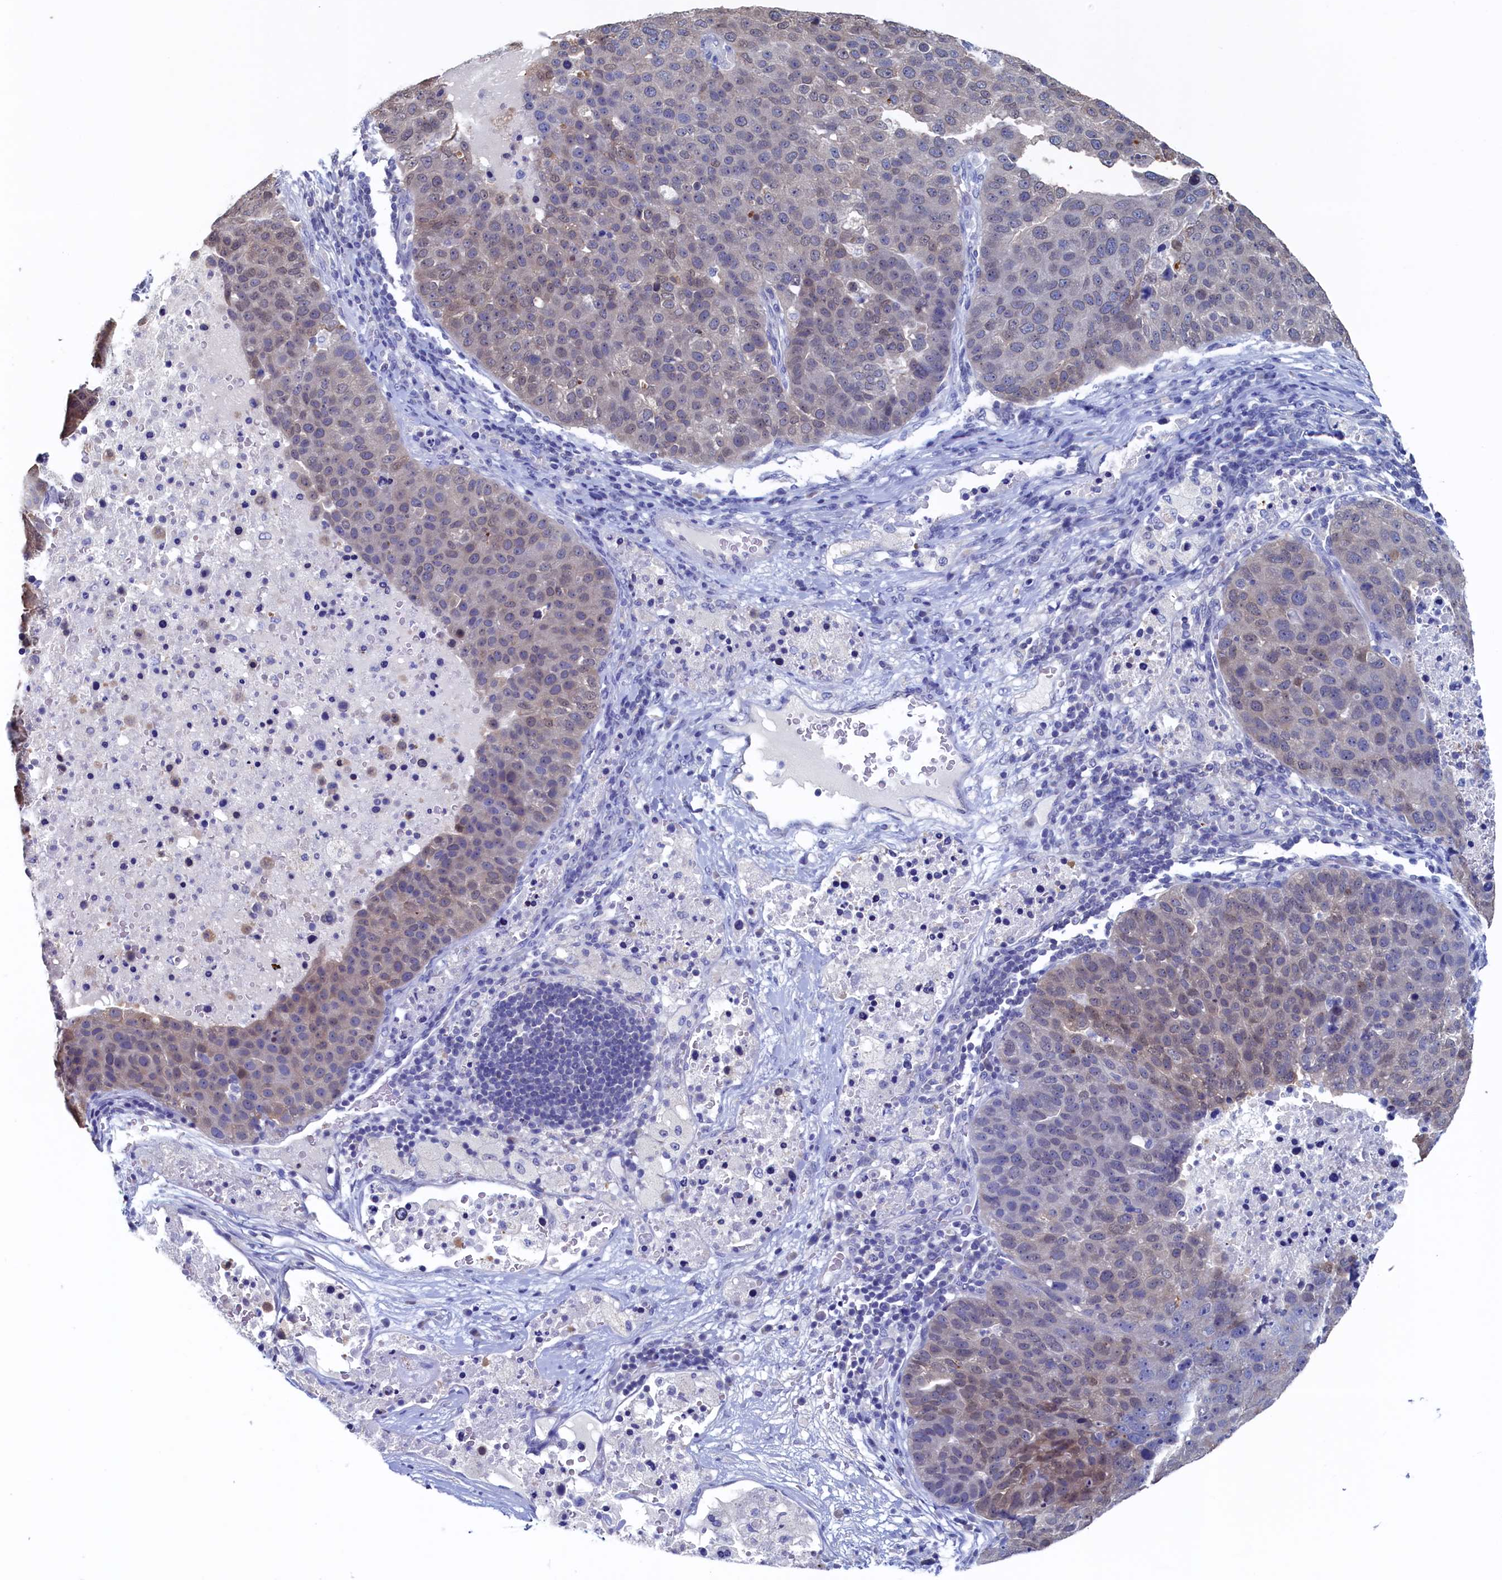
{"staining": {"intensity": "weak", "quantity": "<25%", "location": "nuclear"}, "tissue": "pancreatic cancer", "cell_type": "Tumor cells", "image_type": "cancer", "snomed": [{"axis": "morphology", "description": "Adenocarcinoma, NOS"}, {"axis": "topography", "description": "Pancreas"}], "caption": "The micrograph reveals no staining of tumor cells in pancreatic cancer.", "gene": "C11orf54", "patient": {"sex": "female", "age": 61}}